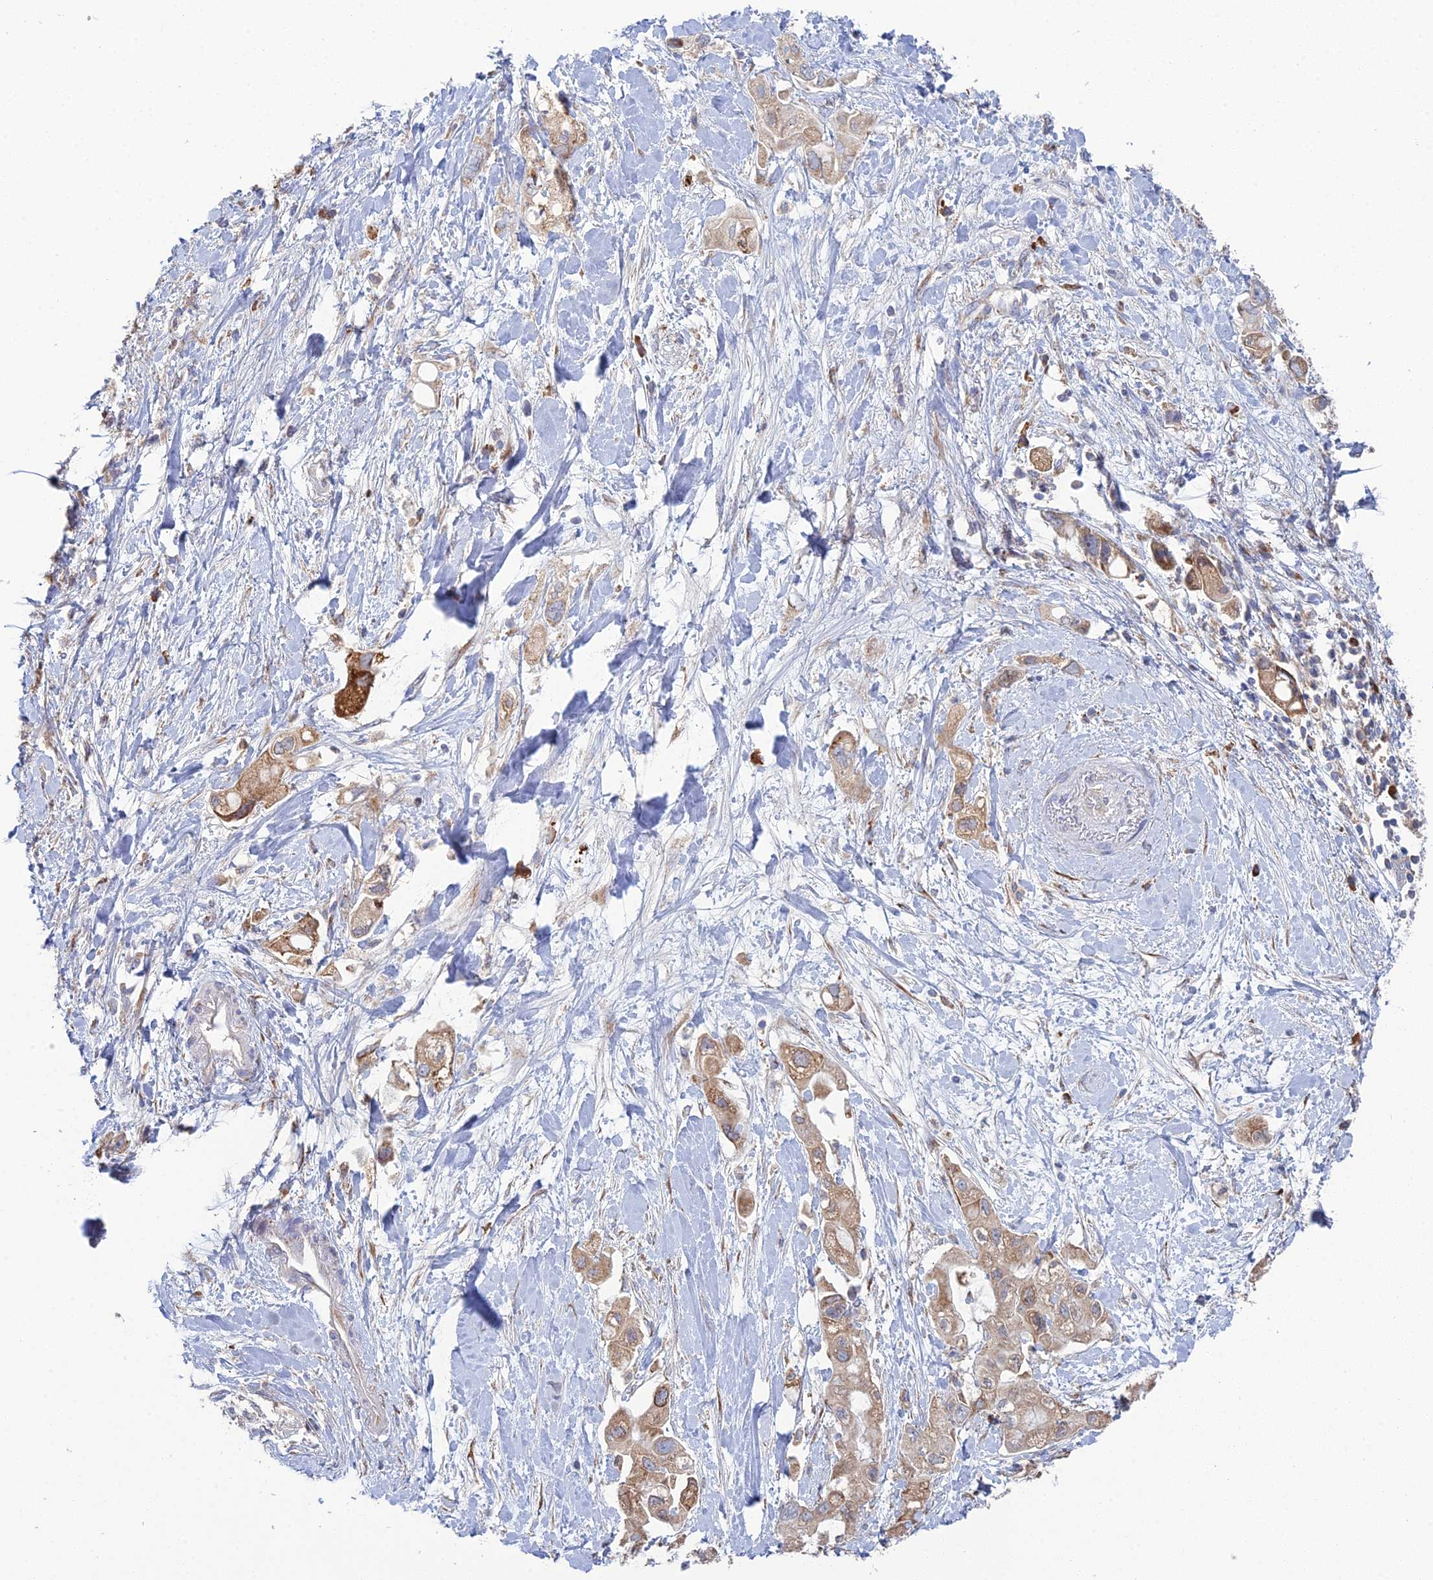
{"staining": {"intensity": "moderate", "quantity": "25%-75%", "location": "cytoplasmic/membranous"}, "tissue": "pancreatic cancer", "cell_type": "Tumor cells", "image_type": "cancer", "snomed": [{"axis": "morphology", "description": "Adenocarcinoma, NOS"}, {"axis": "topography", "description": "Pancreas"}], "caption": "Immunohistochemistry (IHC) photomicrograph of human pancreatic cancer stained for a protein (brown), which shows medium levels of moderate cytoplasmic/membranous positivity in approximately 25%-75% of tumor cells.", "gene": "TRAPPC6A", "patient": {"sex": "female", "age": 56}}